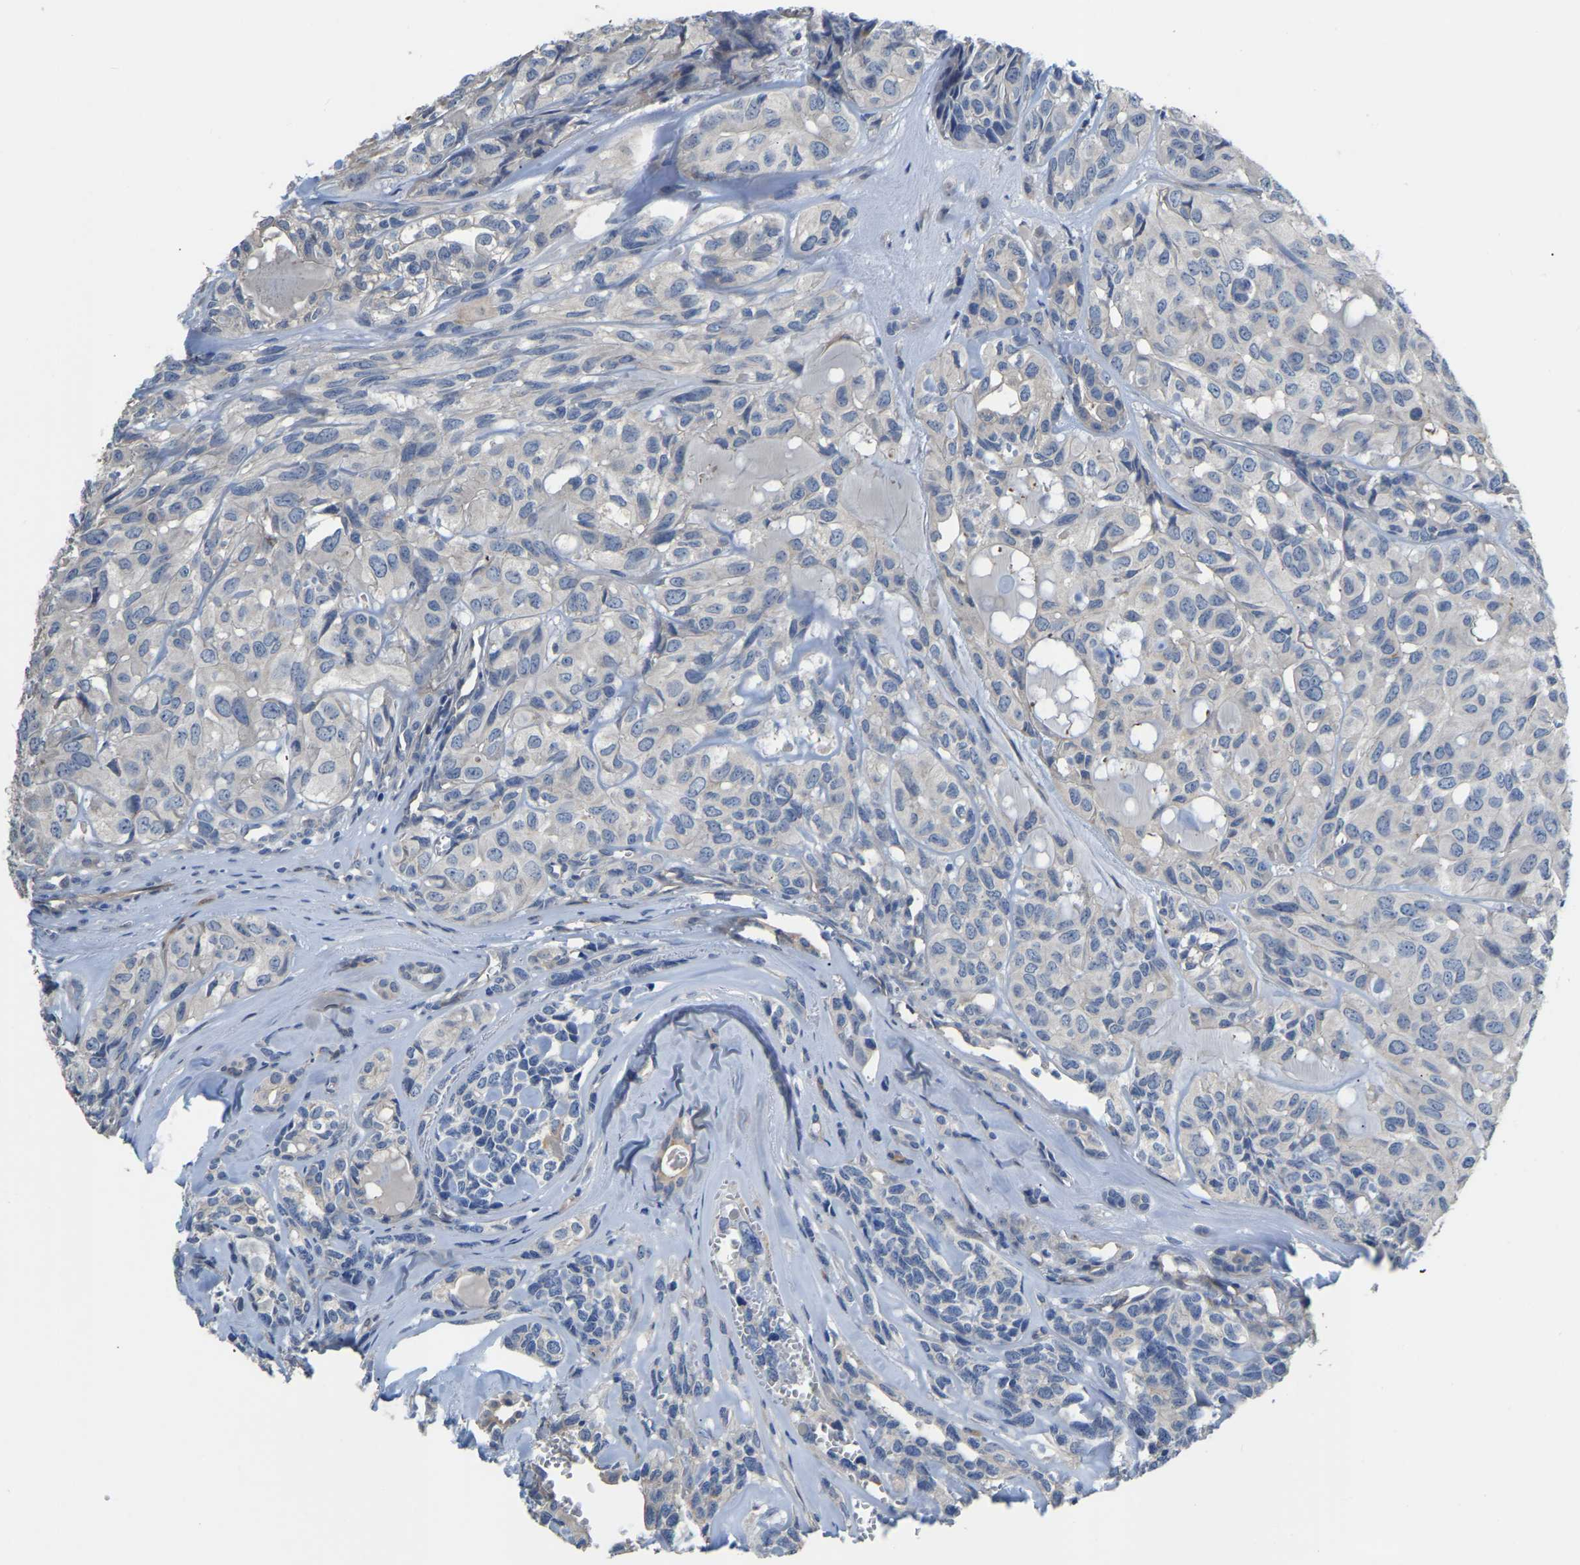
{"staining": {"intensity": "negative", "quantity": "none", "location": "none"}, "tissue": "head and neck cancer", "cell_type": "Tumor cells", "image_type": "cancer", "snomed": [{"axis": "morphology", "description": "Adenocarcinoma, NOS"}, {"axis": "topography", "description": "Salivary gland, NOS"}, {"axis": "topography", "description": "Head-Neck"}], "caption": "Tumor cells are negative for brown protein staining in adenocarcinoma (head and neck).", "gene": "HIGD2B", "patient": {"sex": "female", "age": 76}}